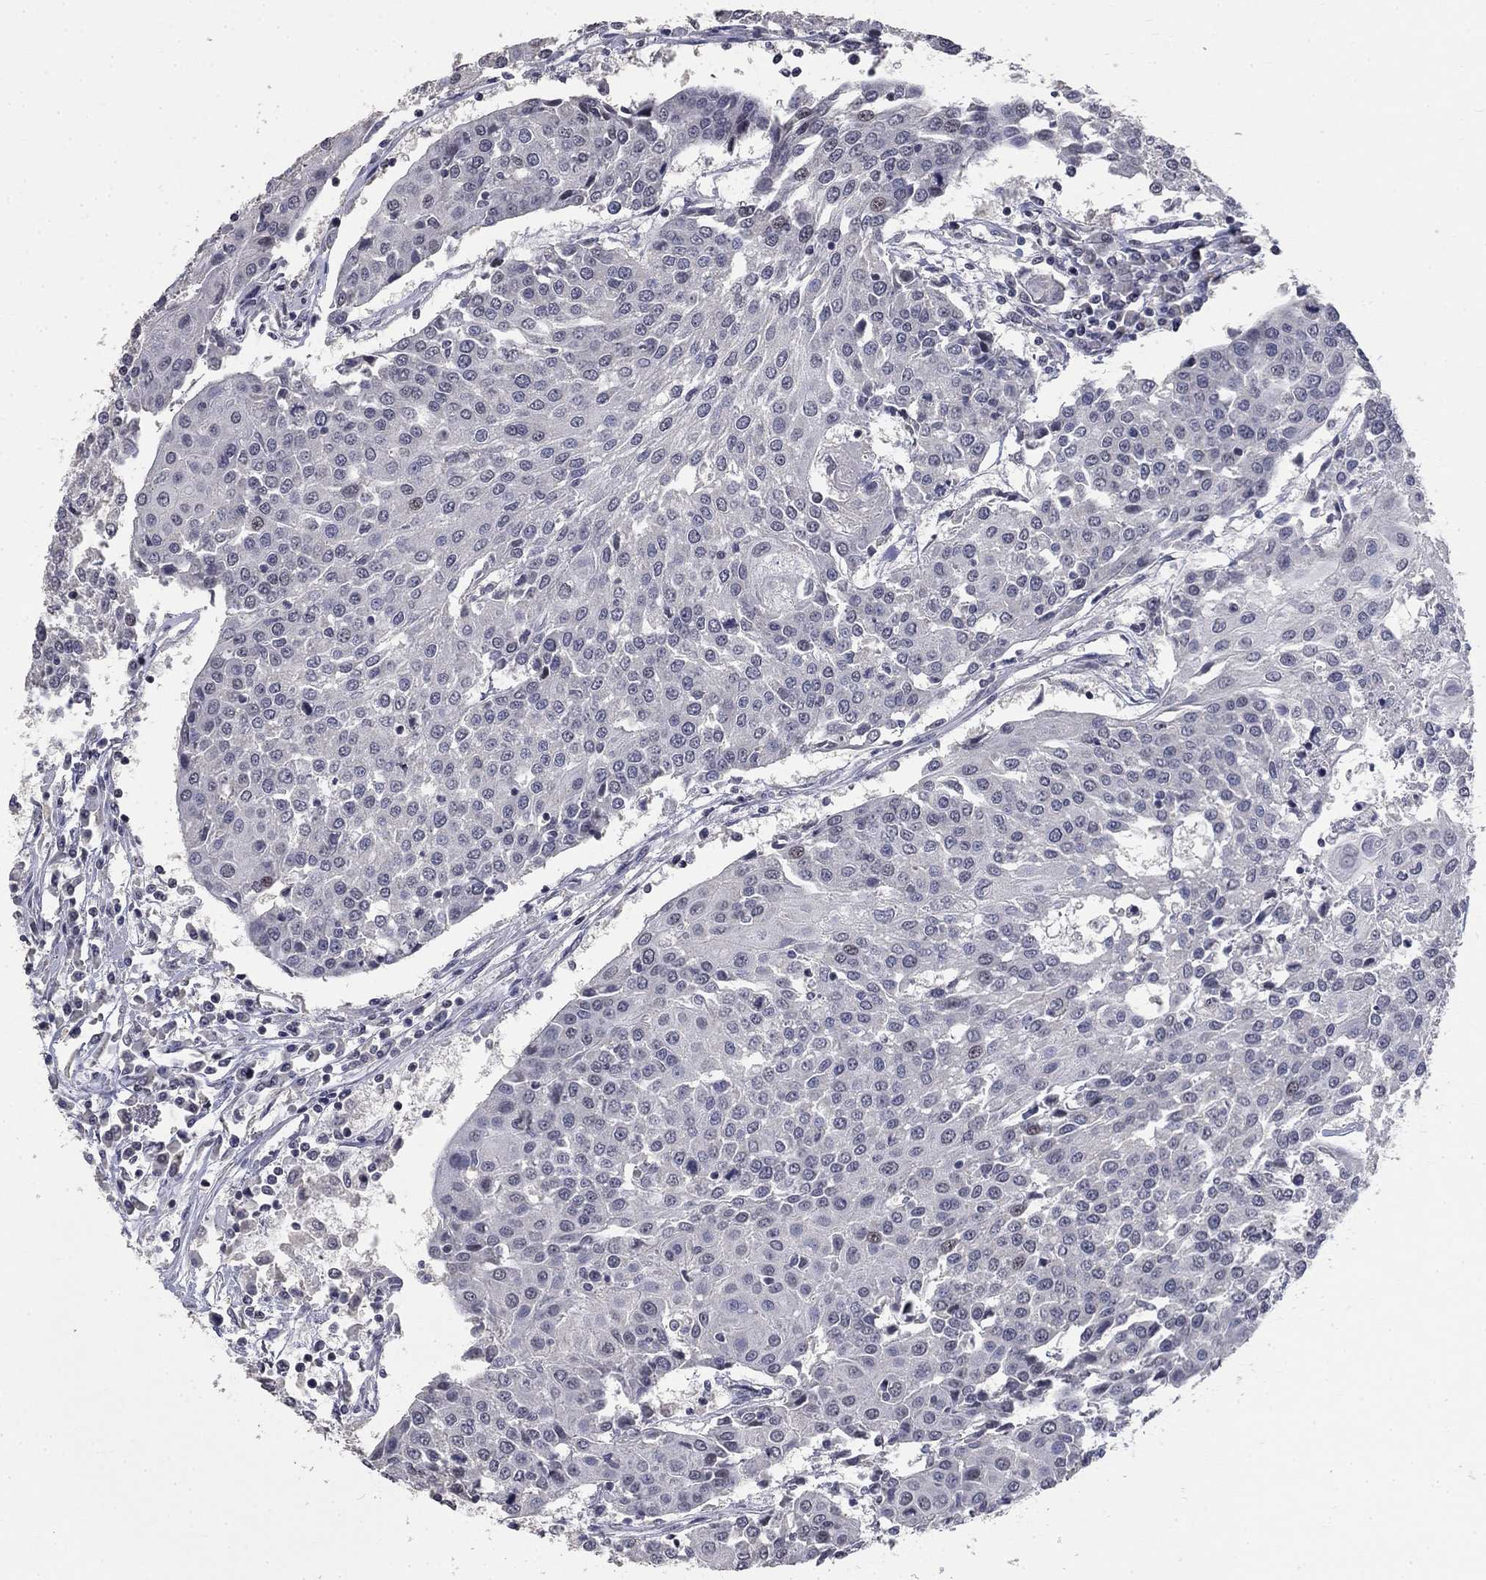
{"staining": {"intensity": "negative", "quantity": "none", "location": "none"}, "tissue": "urothelial cancer", "cell_type": "Tumor cells", "image_type": "cancer", "snomed": [{"axis": "morphology", "description": "Urothelial carcinoma, High grade"}, {"axis": "topography", "description": "Urinary bladder"}], "caption": "An image of high-grade urothelial carcinoma stained for a protein displays no brown staining in tumor cells.", "gene": "SPATA33", "patient": {"sex": "female", "age": 85}}